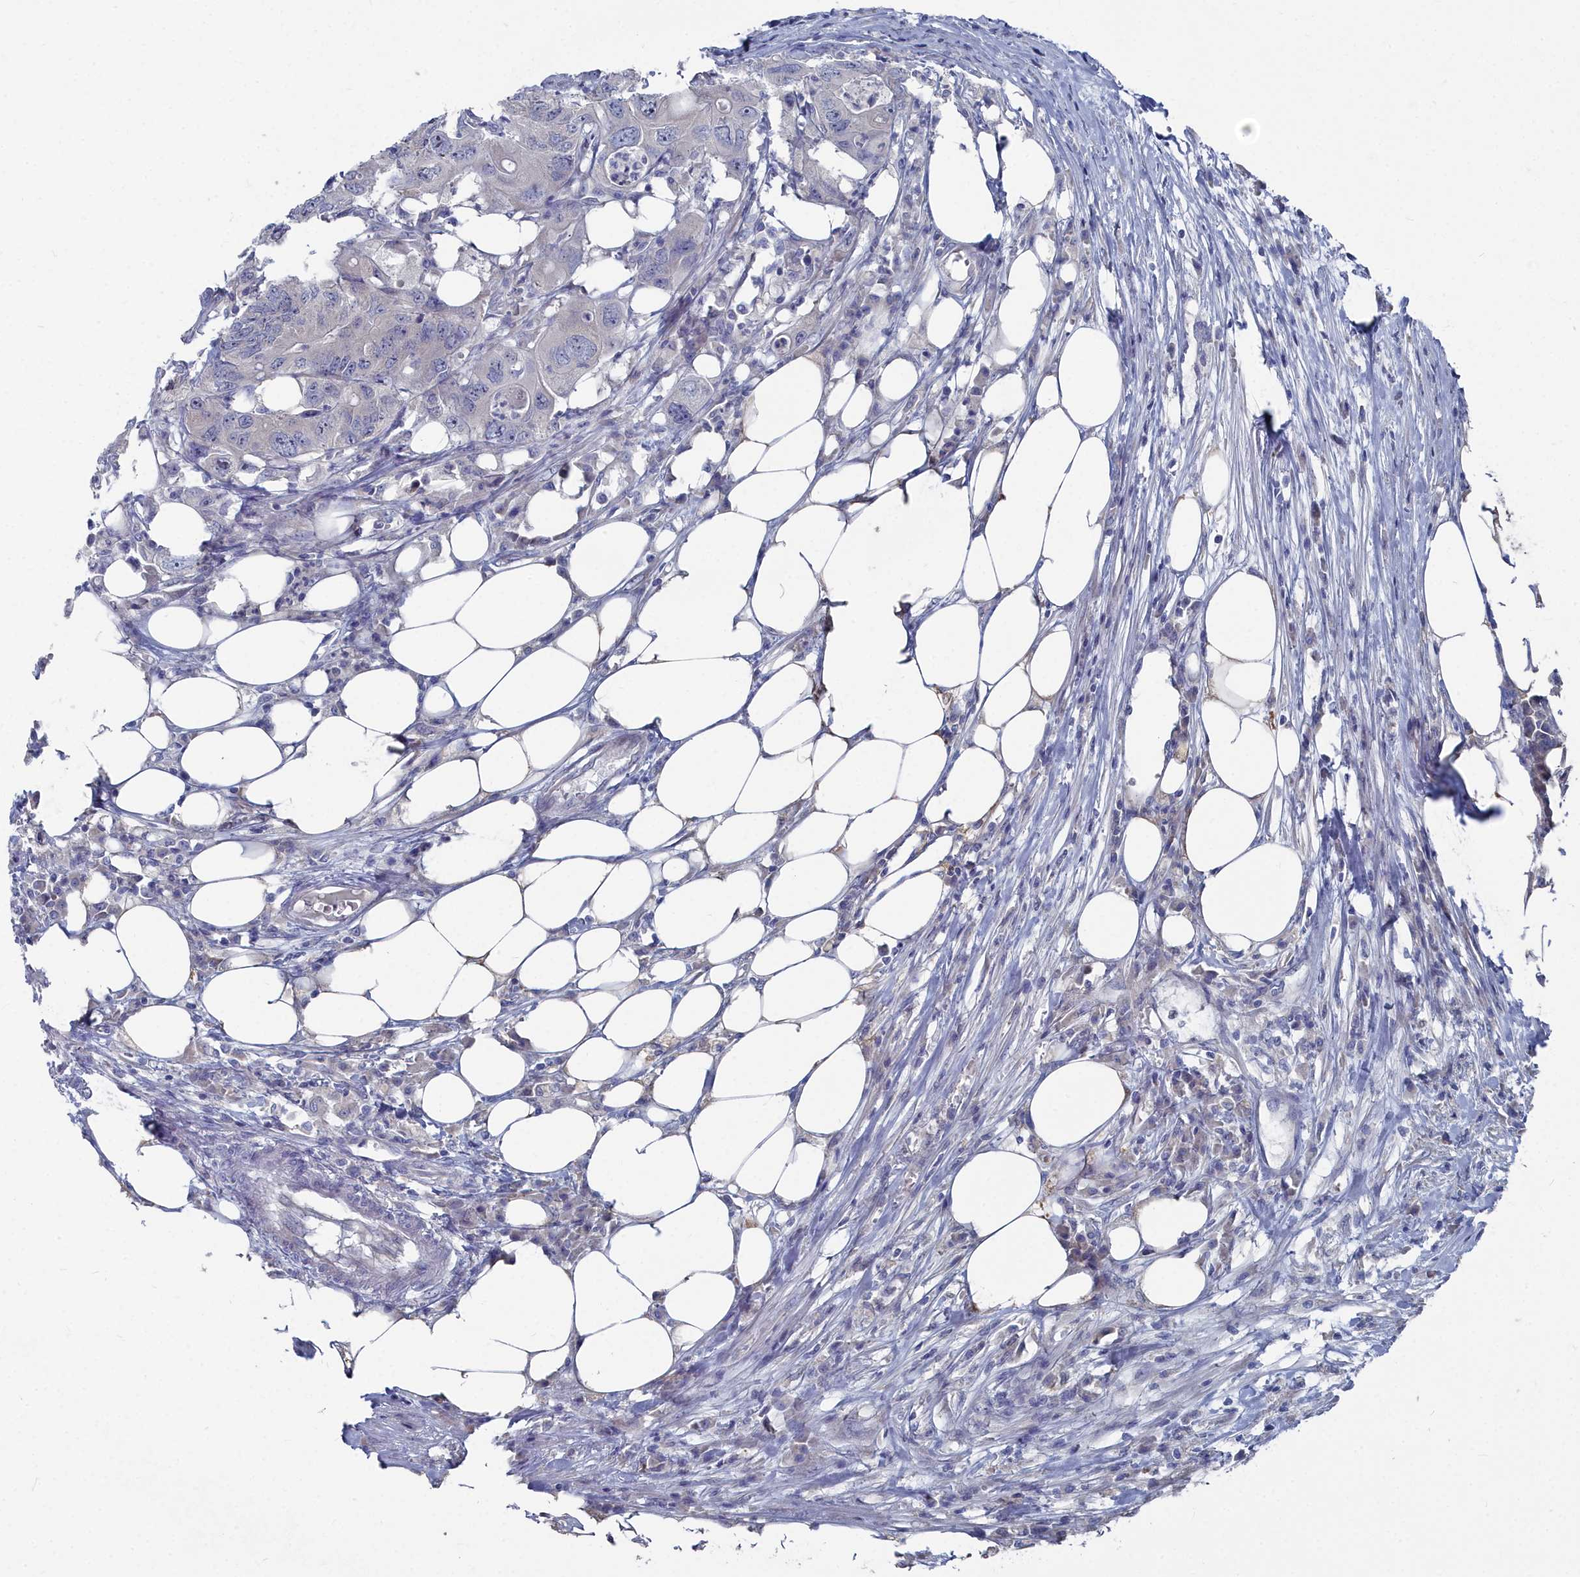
{"staining": {"intensity": "negative", "quantity": "none", "location": "none"}, "tissue": "colorectal cancer", "cell_type": "Tumor cells", "image_type": "cancer", "snomed": [{"axis": "morphology", "description": "Adenocarcinoma, NOS"}, {"axis": "topography", "description": "Colon"}], "caption": "This is a micrograph of IHC staining of colorectal cancer, which shows no positivity in tumor cells.", "gene": "CCDC149", "patient": {"sex": "male", "age": 71}}